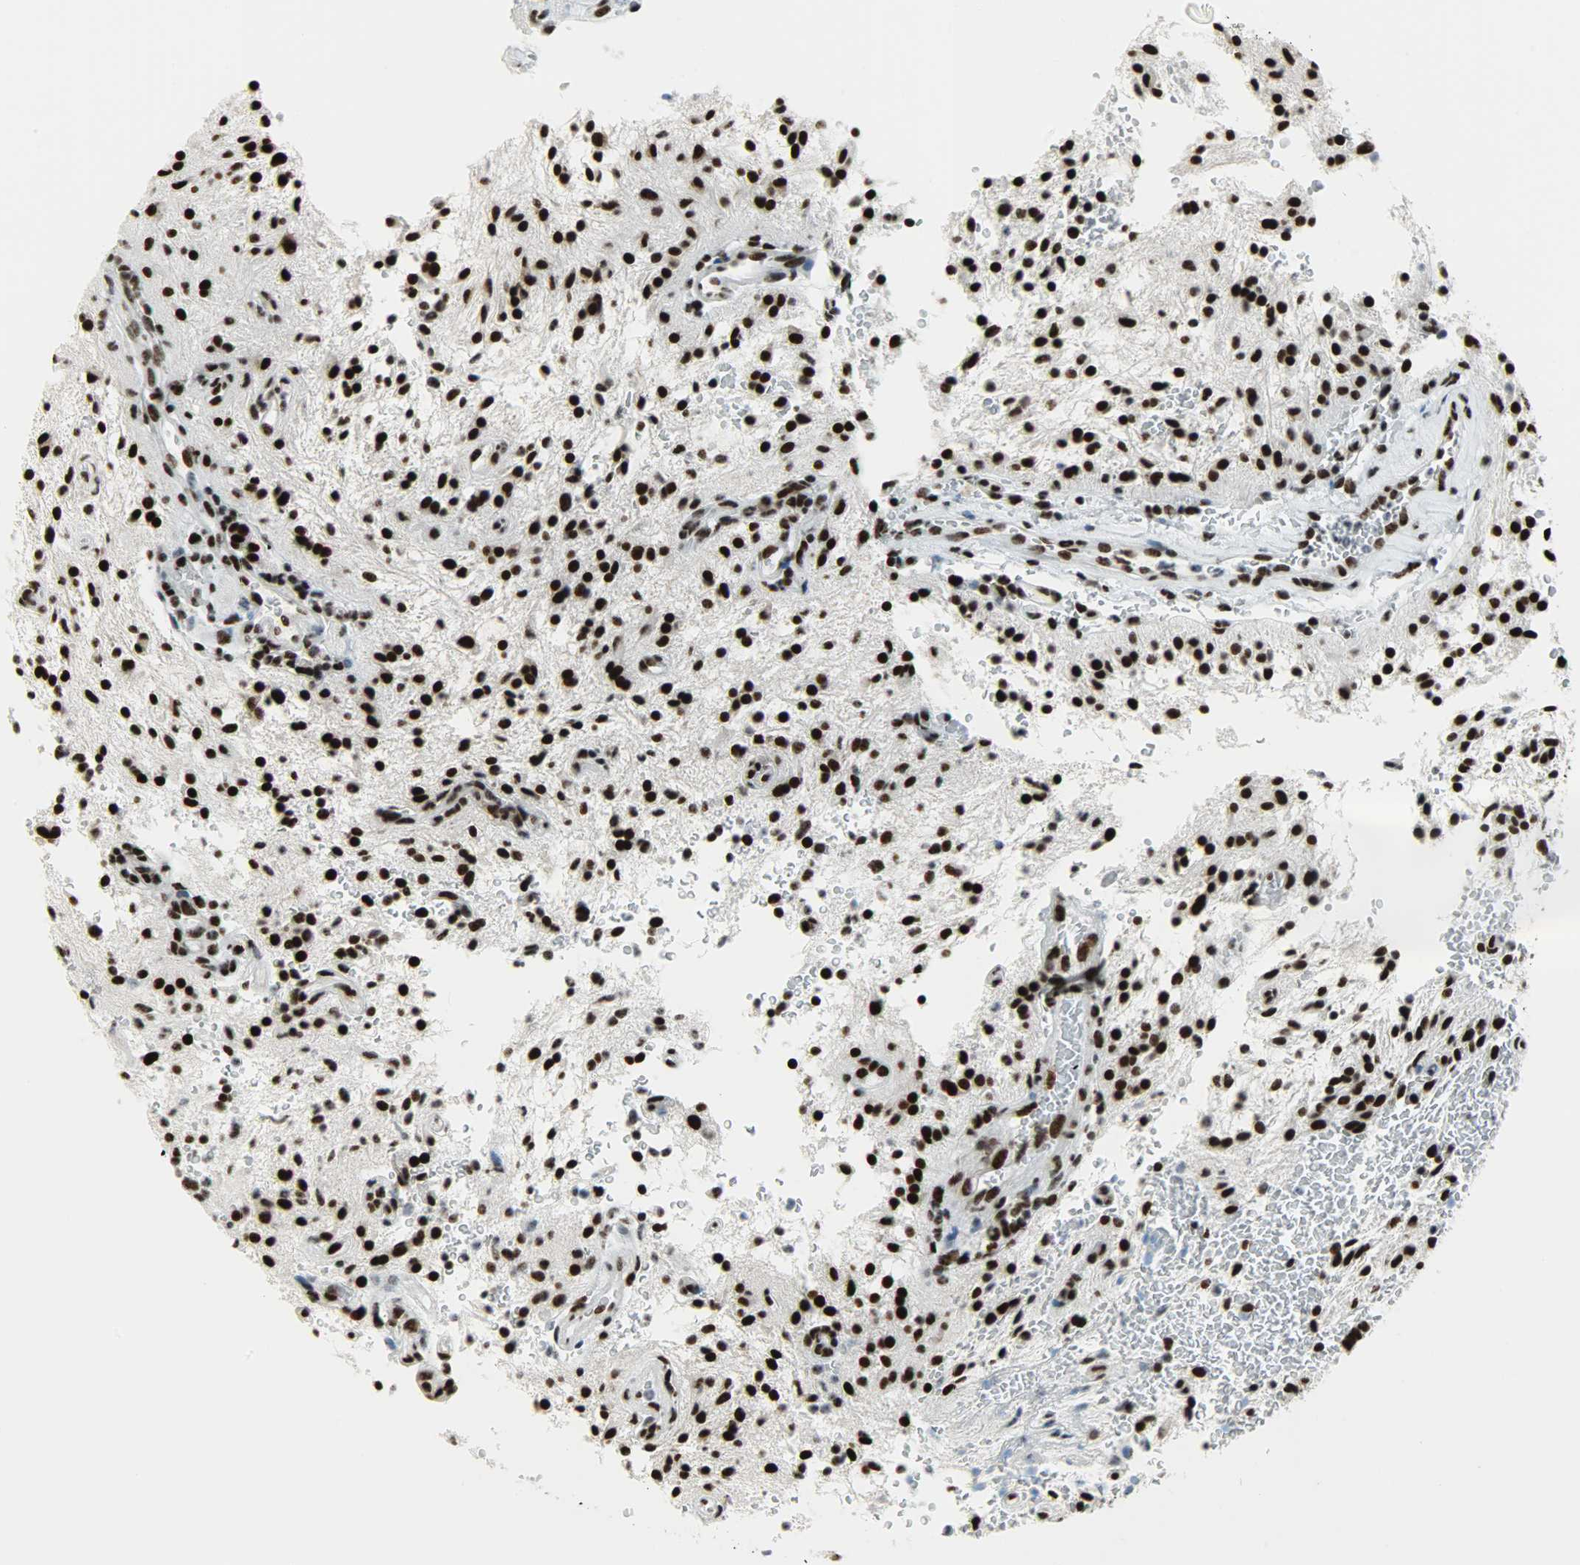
{"staining": {"intensity": "strong", "quantity": ">75%", "location": "nuclear"}, "tissue": "glioma", "cell_type": "Tumor cells", "image_type": "cancer", "snomed": [{"axis": "morphology", "description": "Glioma, malignant, NOS"}, {"axis": "topography", "description": "Cerebellum"}], "caption": "Approximately >75% of tumor cells in human glioma exhibit strong nuclear protein positivity as visualized by brown immunohistochemical staining.", "gene": "SNRPA", "patient": {"sex": "female", "age": 10}}